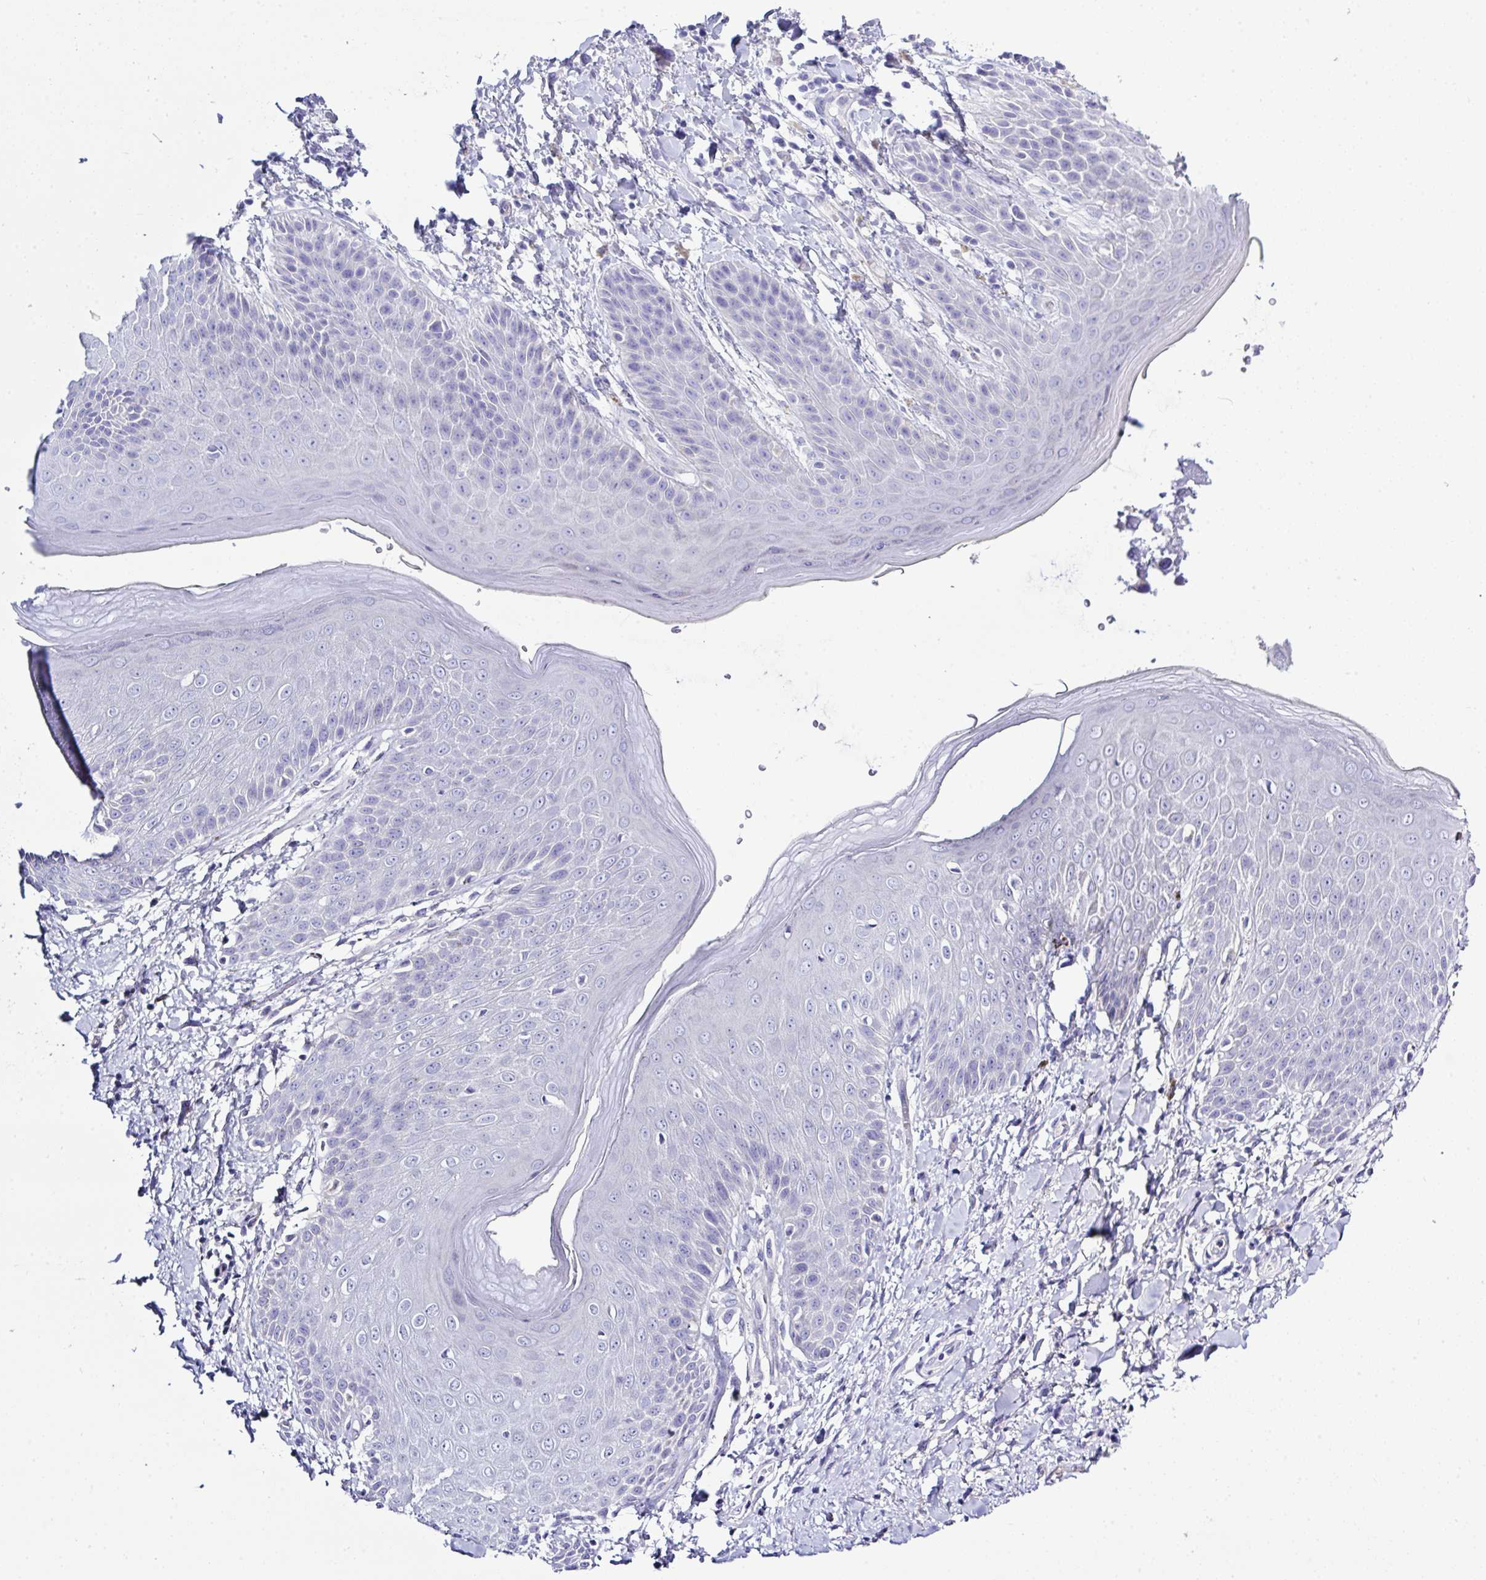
{"staining": {"intensity": "negative", "quantity": "none", "location": "none"}, "tissue": "skin", "cell_type": "Epidermal cells", "image_type": "normal", "snomed": [{"axis": "morphology", "description": "Normal tissue, NOS"}, {"axis": "topography", "description": "Anal"}, {"axis": "topography", "description": "Peripheral nerve tissue"}], "caption": "Epidermal cells show no significant protein expression in unremarkable skin. Nuclei are stained in blue.", "gene": "MED11", "patient": {"sex": "male", "age": 51}}